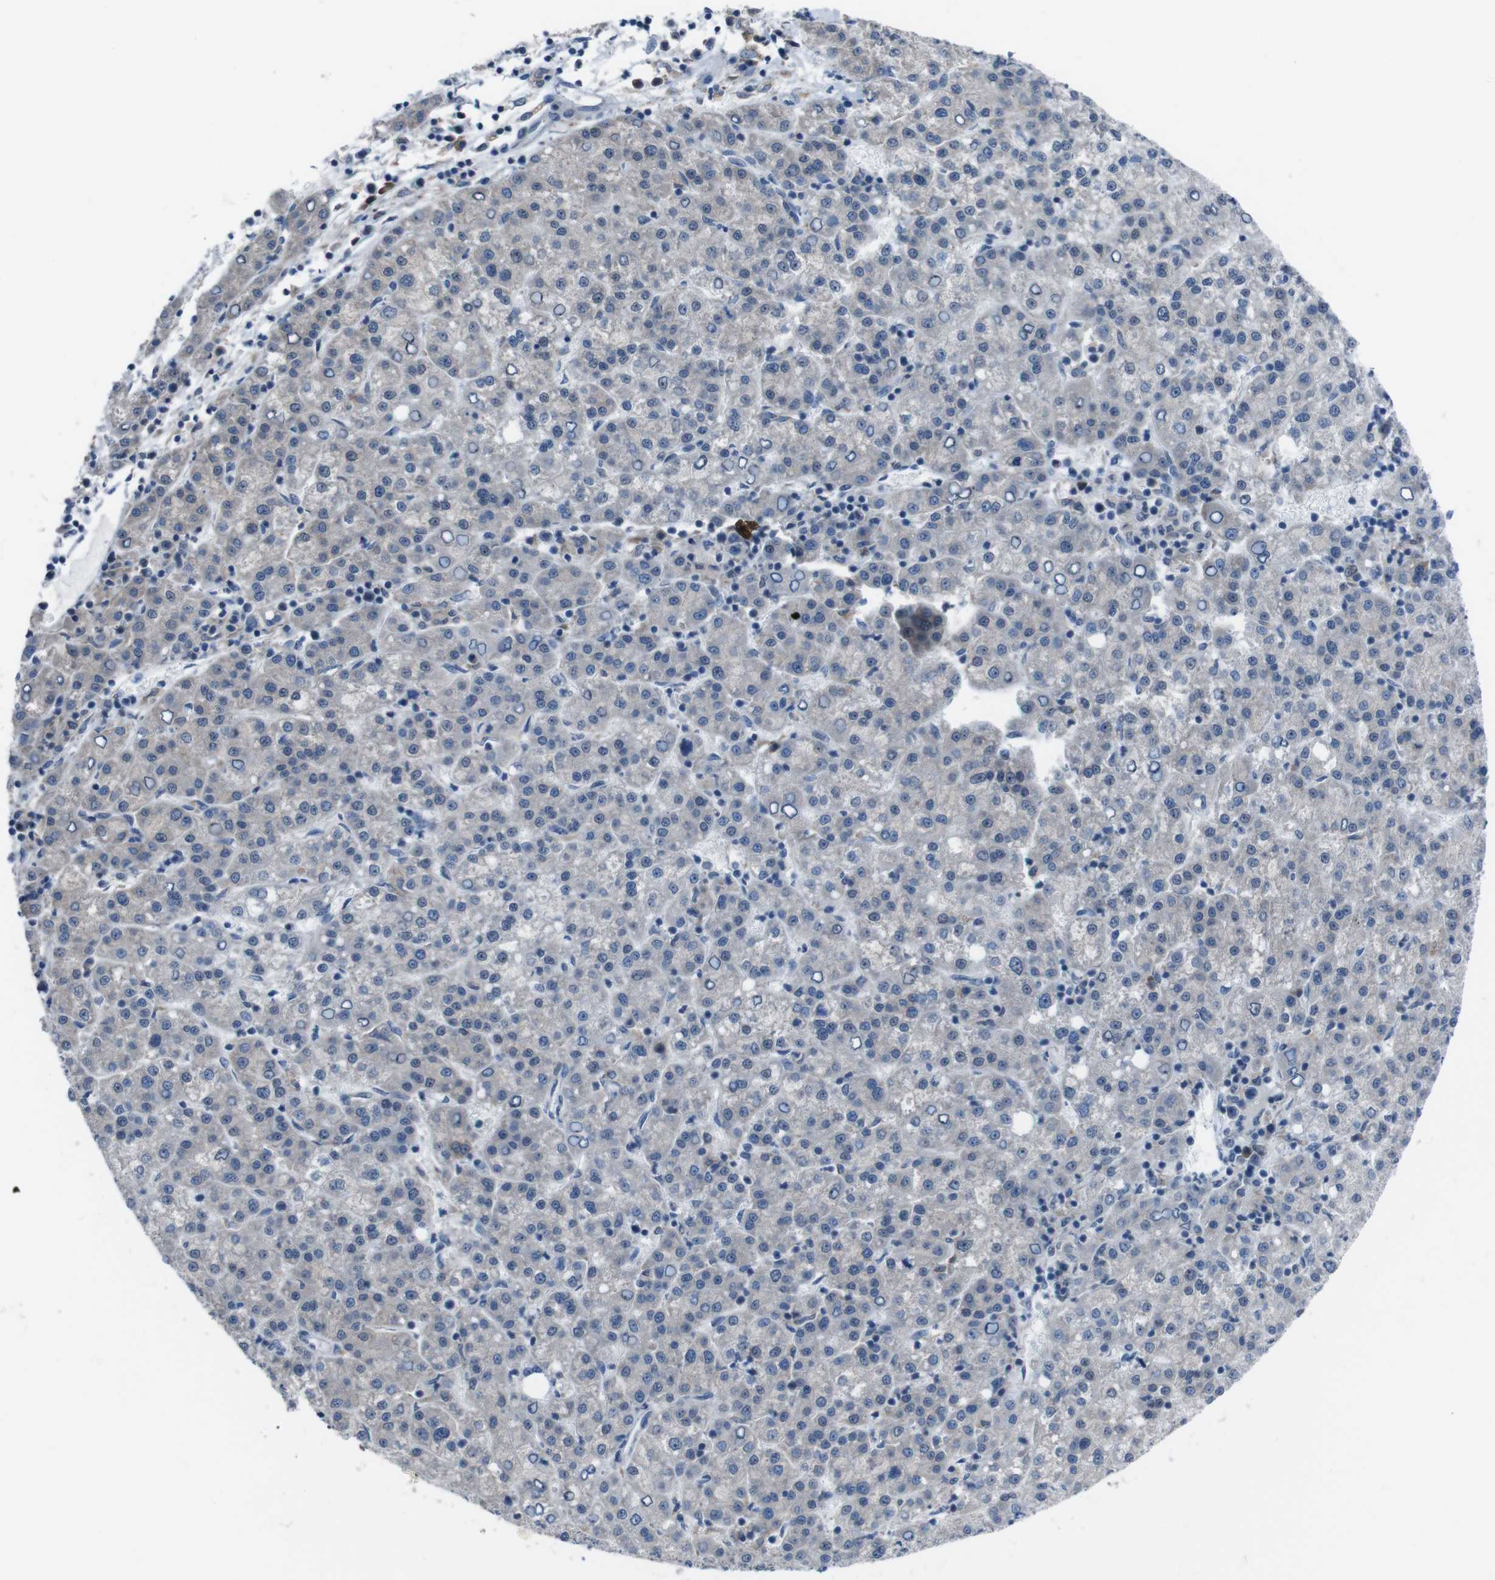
{"staining": {"intensity": "negative", "quantity": "none", "location": "none"}, "tissue": "liver cancer", "cell_type": "Tumor cells", "image_type": "cancer", "snomed": [{"axis": "morphology", "description": "Carcinoma, Hepatocellular, NOS"}, {"axis": "topography", "description": "Liver"}], "caption": "The IHC histopathology image has no significant staining in tumor cells of liver cancer (hepatocellular carcinoma) tissue.", "gene": "CDH22", "patient": {"sex": "female", "age": 58}}